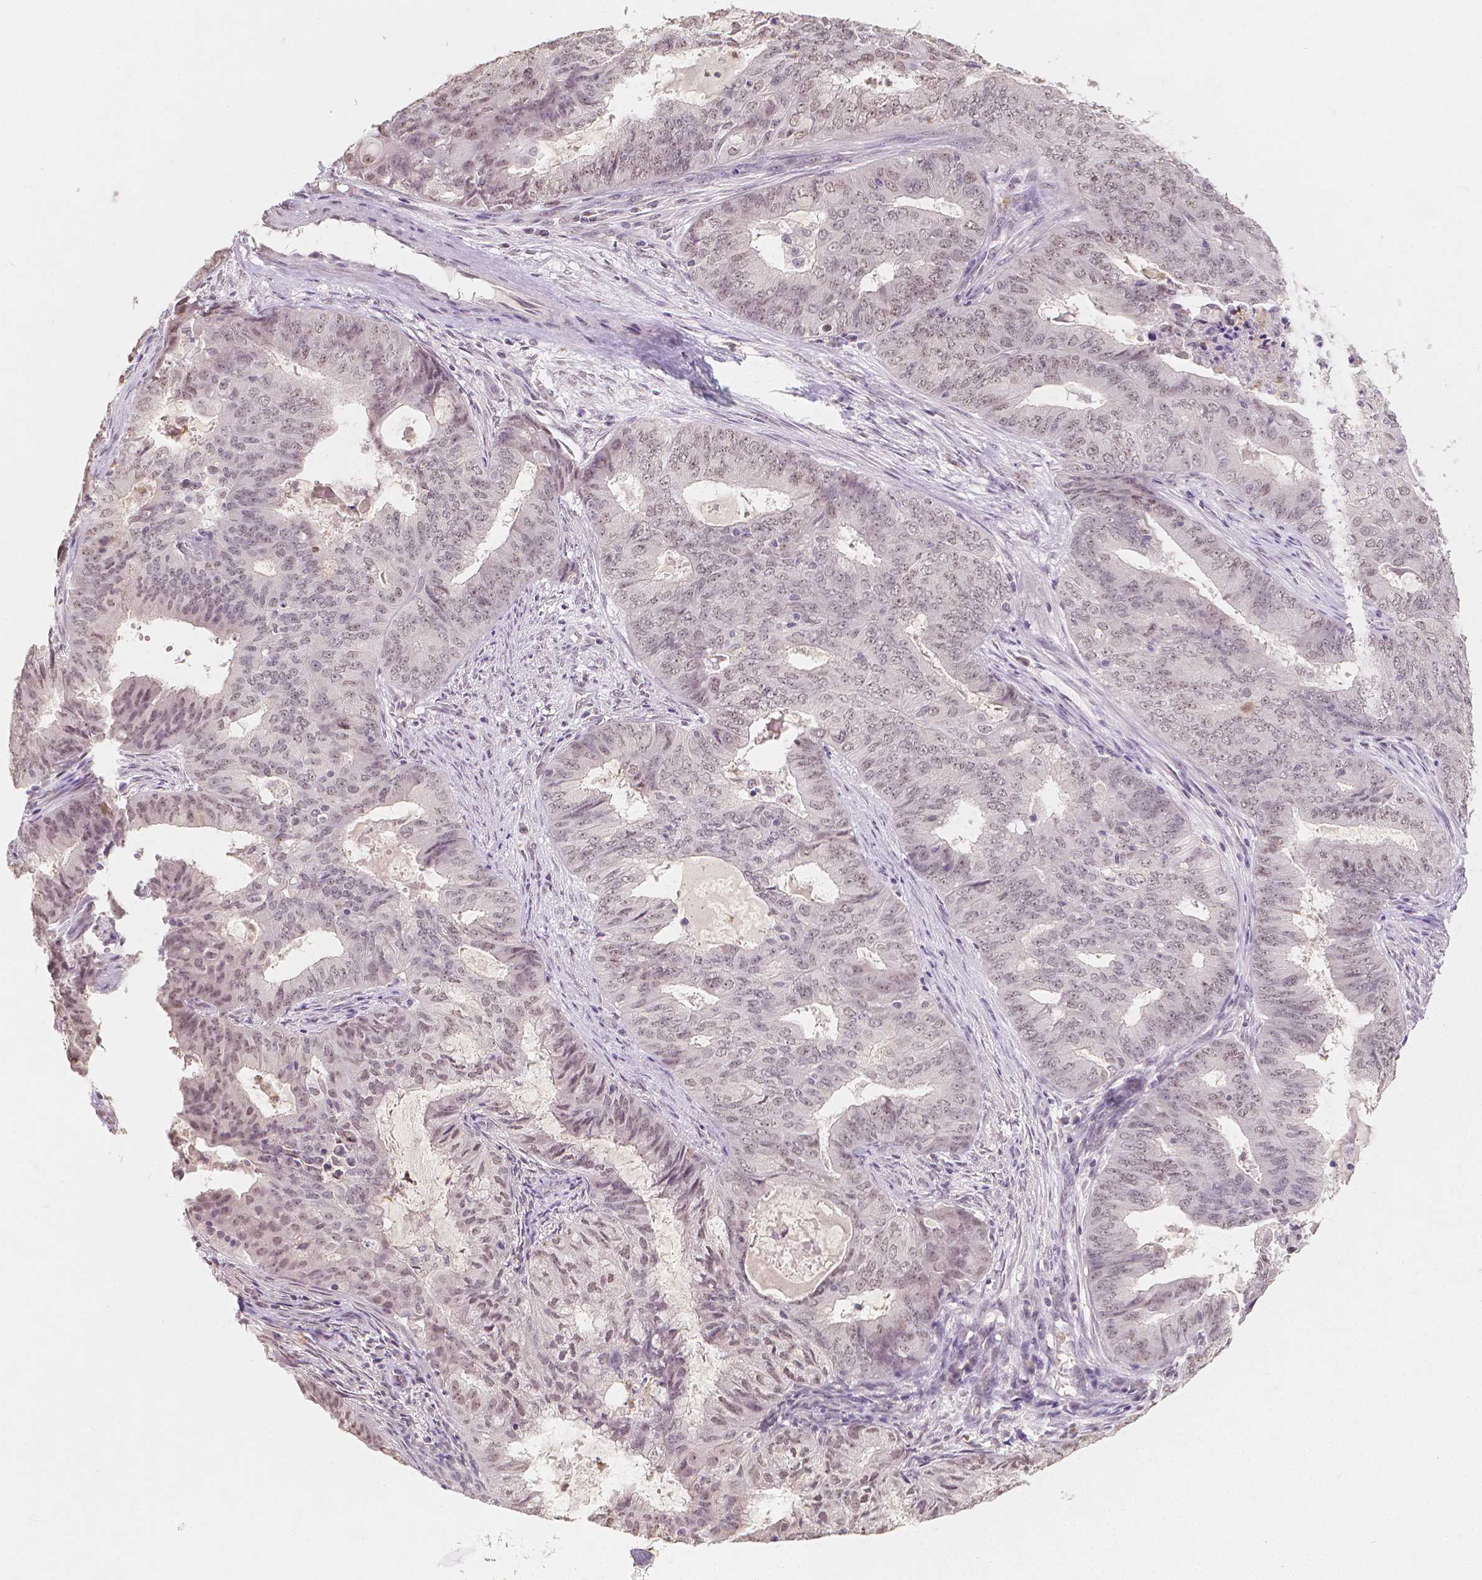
{"staining": {"intensity": "weak", "quantity": "25%-75%", "location": "nuclear"}, "tissue": "endometrial cancer", "cell_type": "Tumor cells", "image_type": "cancer", "snomed": [{"axis": "morphology", "description": "Adenocarcinoma, NOS"}, {"axis": "topography", "description": "Endometrium"}], "caption": "Immunohistochemistry (DAB (3,3'-diaminobenzidine)) staining of human adenocarcinoma (endometrial) displays weak nuclear protein expression in about 25%-75% of tumor cells.", "gene": "NOLC1", "patient": {"sex": "female", "age": 62}}